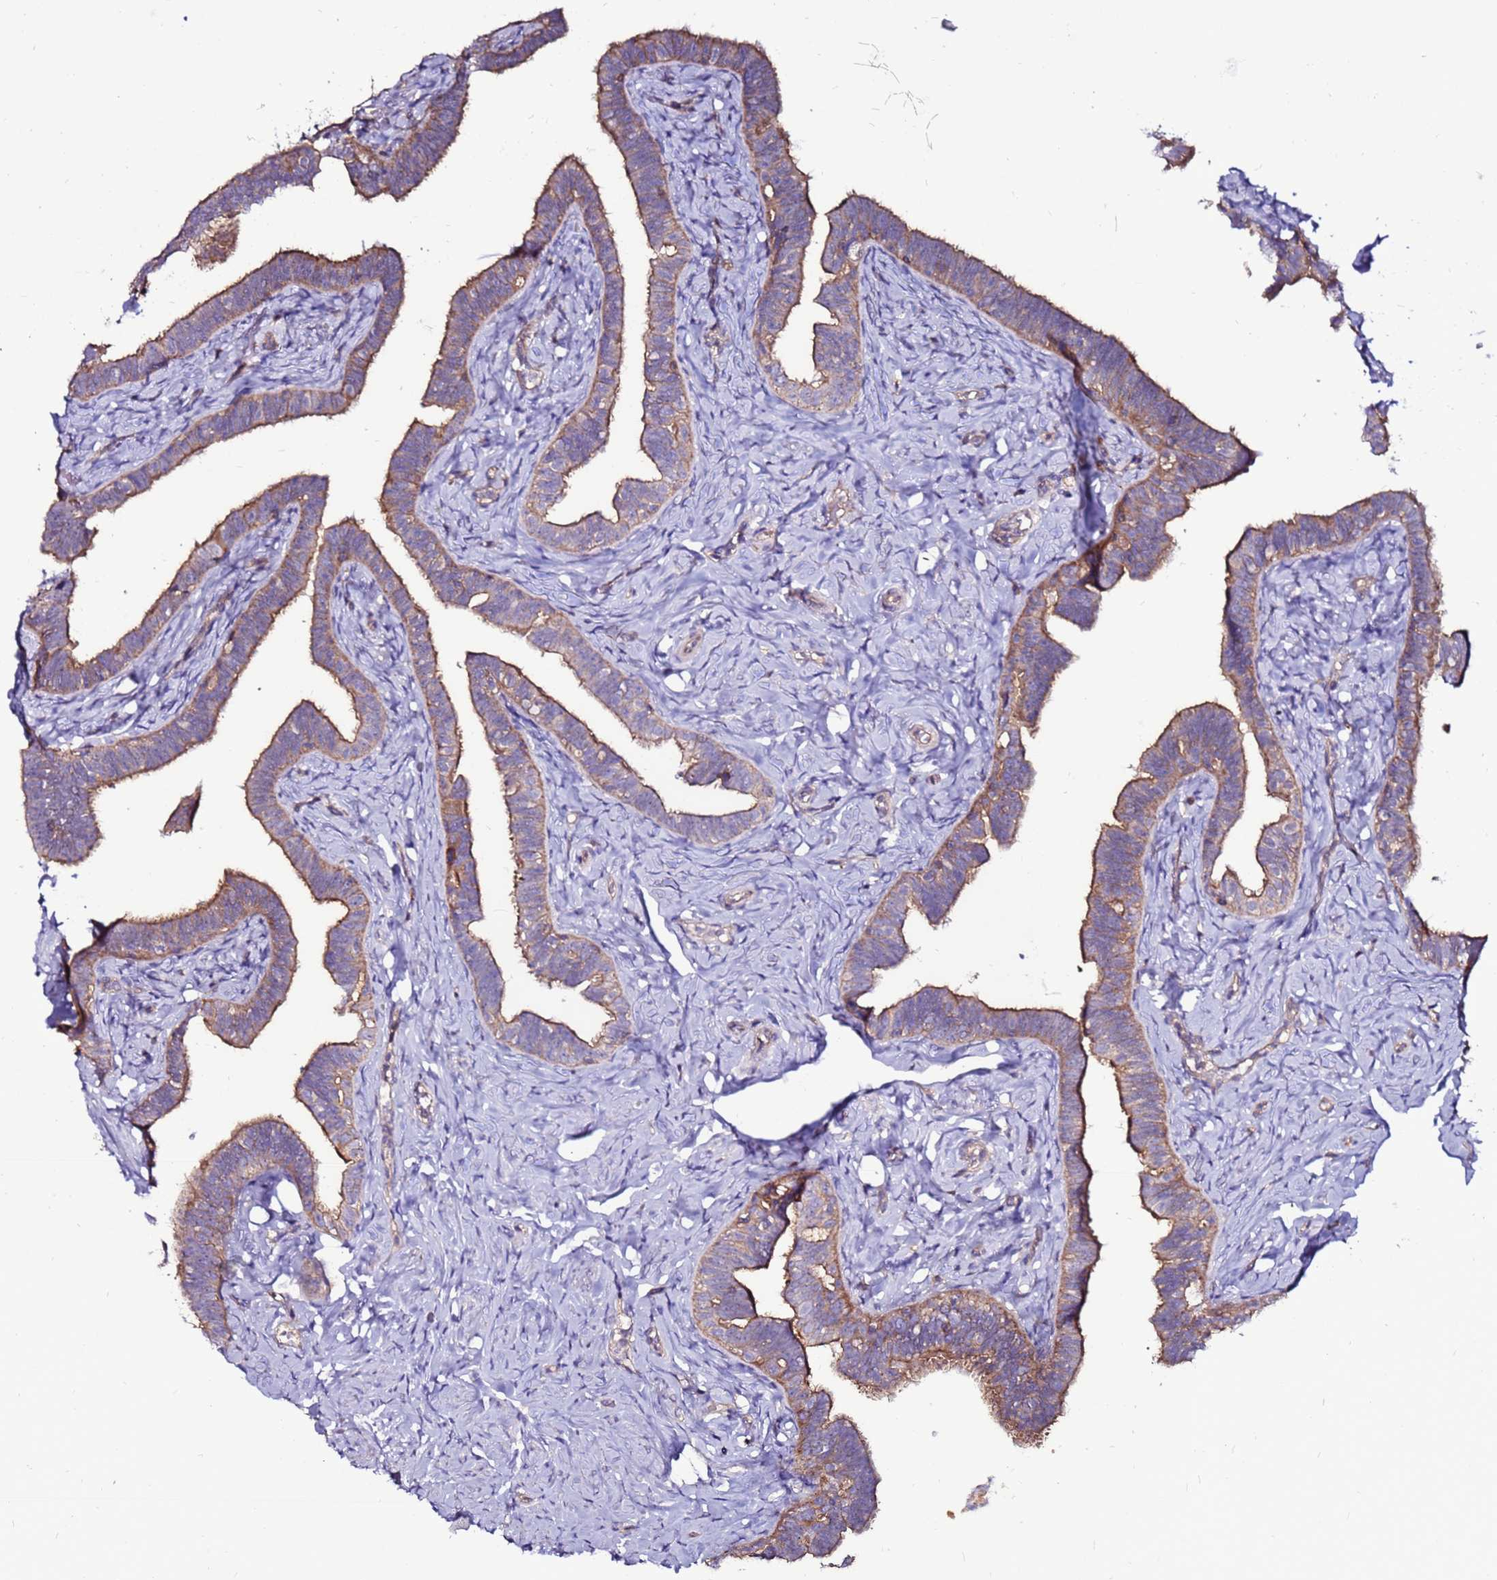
{"staining": {"intensity": "moderate", "quantity": ">75%", "location": "cytoplasmic/membranous"}, "tissue": "fallopian tube", "cell_type": "Glandular cells", "image_type": "normal", "snomed": [{"axis": "morphology", "description": "Normal tissue, NOS"}, {"axis": "topography", "description": "Fallopian tube"}], "caption": "IHC image of unremarkable fallopian tube stained for a protein (brown), which reveals medium levels of moderate cytoplasmic/membranous expression in about >75% of glandular cells.", "gene": "NRN1L", "patient": {"sex": "female", "age": 39}}